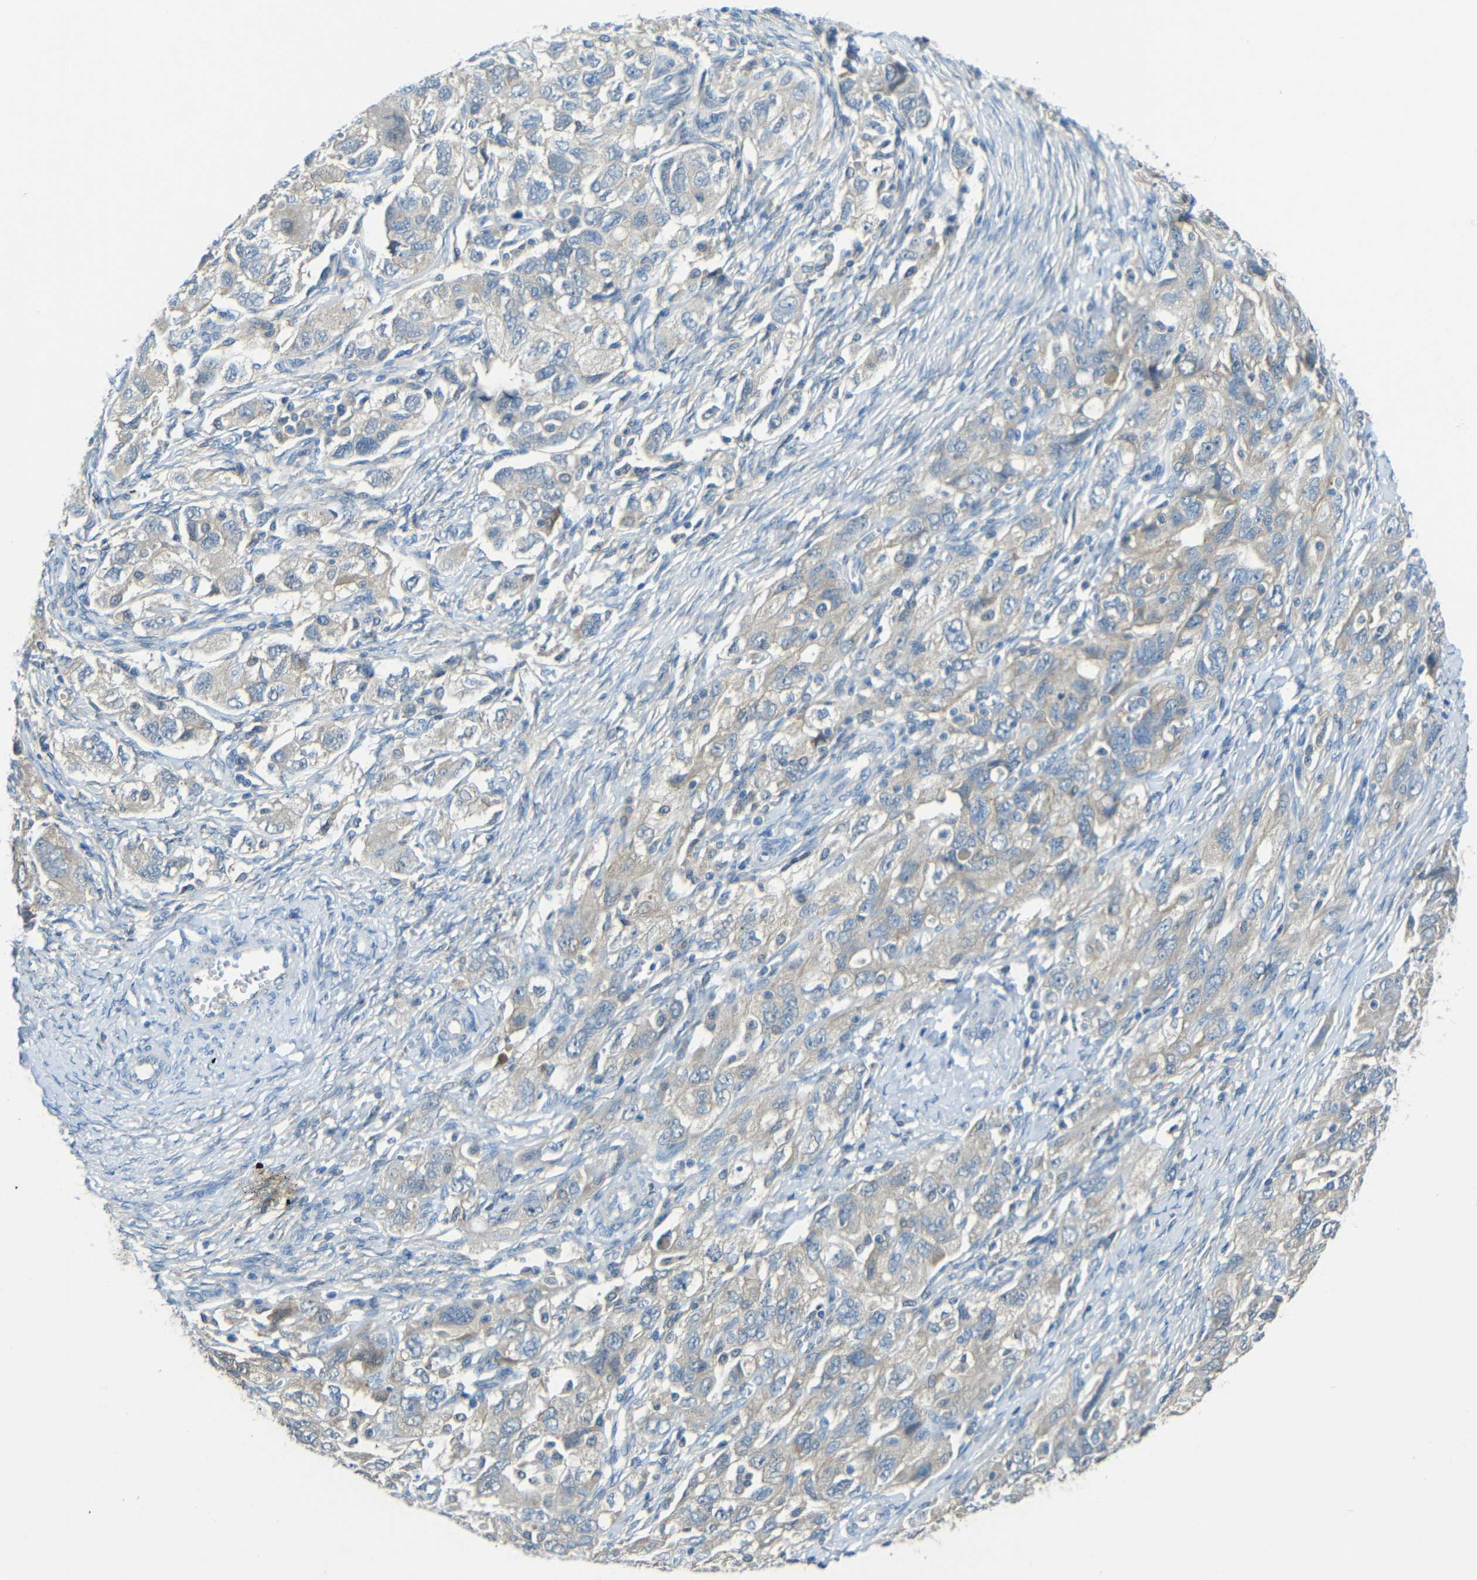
{"staining": {"intensity": "weak", "quantity": "<25%", "location": "cytoplasmic/membranous"}, "tissue": "ovarian cancer", "cell_type": "Tumor cells", "image_type": "cancer", "snomed": [{"axis": "morphology", "description": "Carcinoma, NOS"}, {"axis": "morphology", "description": "Cystadenocarcinoma, serous, NOS"}, {"axis": "topography", "description": "Ovary"}], "caption": "Ovarian carcinoma was stained to show a protein in brown. There is no significant positivity in tumor cells. (DAB (3,3'-diaminobenzidine) IHC visualized using brightfield microscopy, high magnification).", "gene": "CYP26B1", "patient": {"sex": "female", "age": 69}}